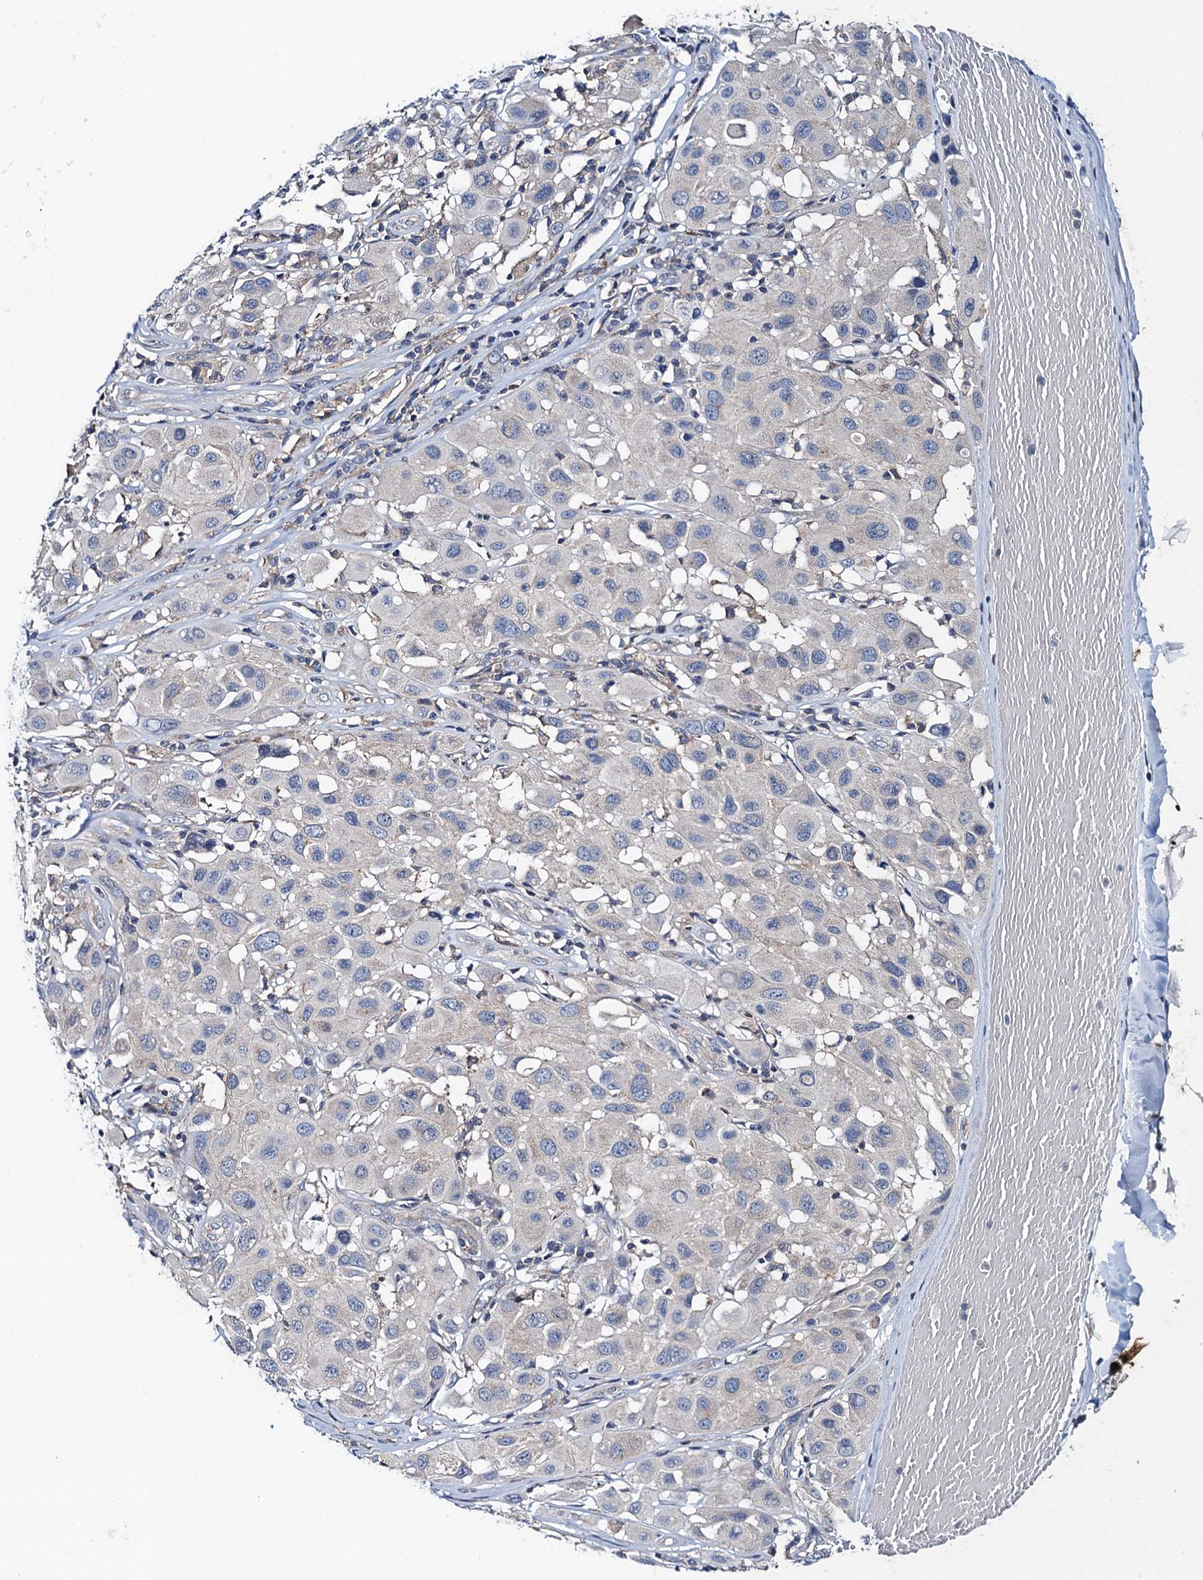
{"staining": {"intensity": "negative", "quantity": "none", "location": "none"}, "tissue": "melanoma", "cell_type": "Tumor cells", "image_type": "cancer", "snomed": [{"axis": "morphology", "description": "Malignant melanoma, Metastatic site"}, {"axis": "topography", "description": "Skin"}], "caption": "This is an immunohistochemistry photomicrograph of malignant melanoma (metastatic site). There is no positivity in tumor cells.", "gene": "SNAP29", "patient": {"sex": "male", "age": 41}}